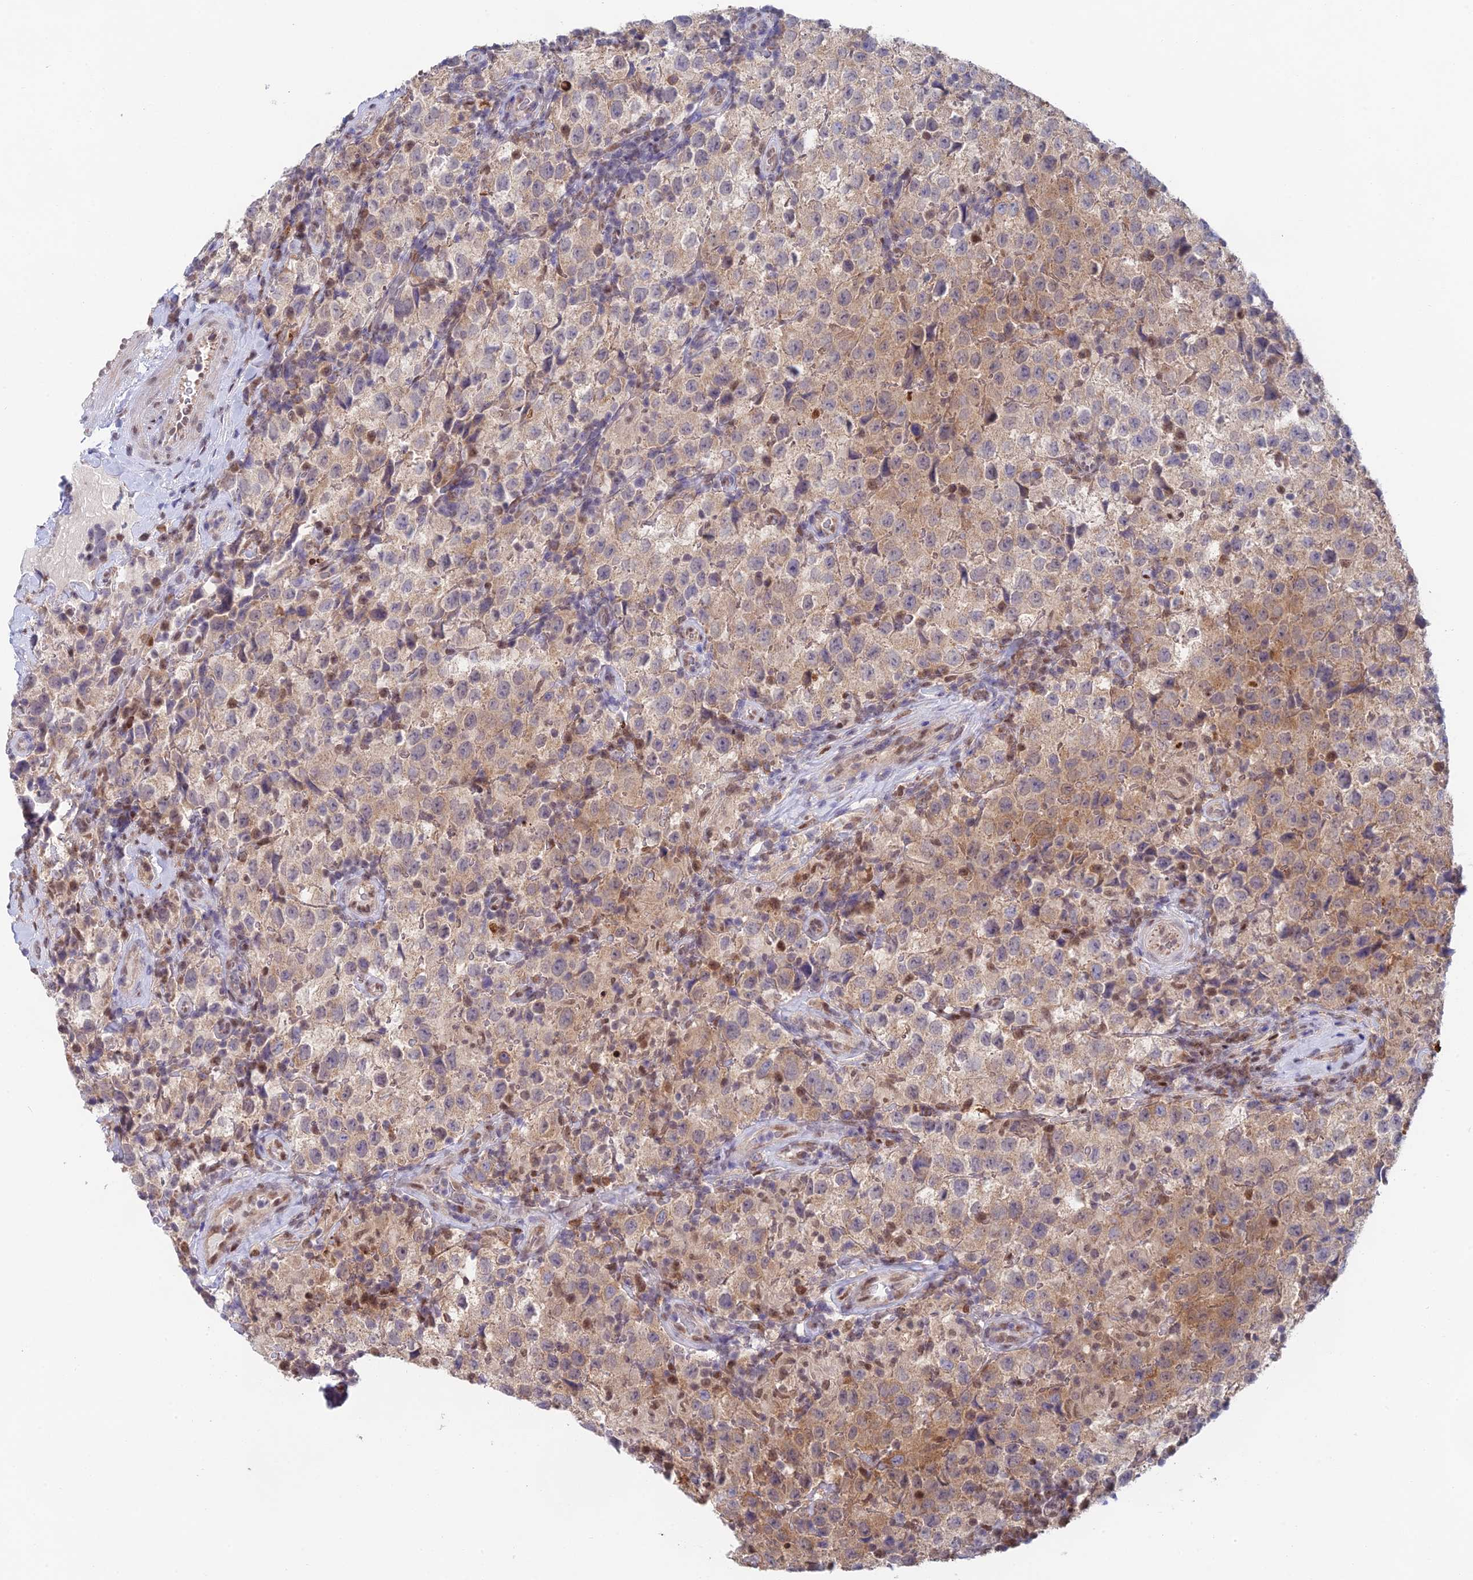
{"staining": {"intensity": "weak", "quantity": "25%-75%", "location": "cytoplasmic/membranous"}, "tissue": "testis cancer", "cell_type": "Tumor cells", "image_type": "cancer", "snomed": [{"axis": "morphology", "description": "Seminoma, NOS"}, {"axis": "morphology", "description": "Carcinoma, Embryonal, NOS"}, {"axis": "topography", "description": "Testis"}], "caption": "Human seminoma (testis) stained with a brown dye exhibits weak cytoplasmic/membranous positive expression in approximately 25%-75% of tumor cells.", "gene": "MRPL17", "patient": {"sex": "male", "age": 41}}